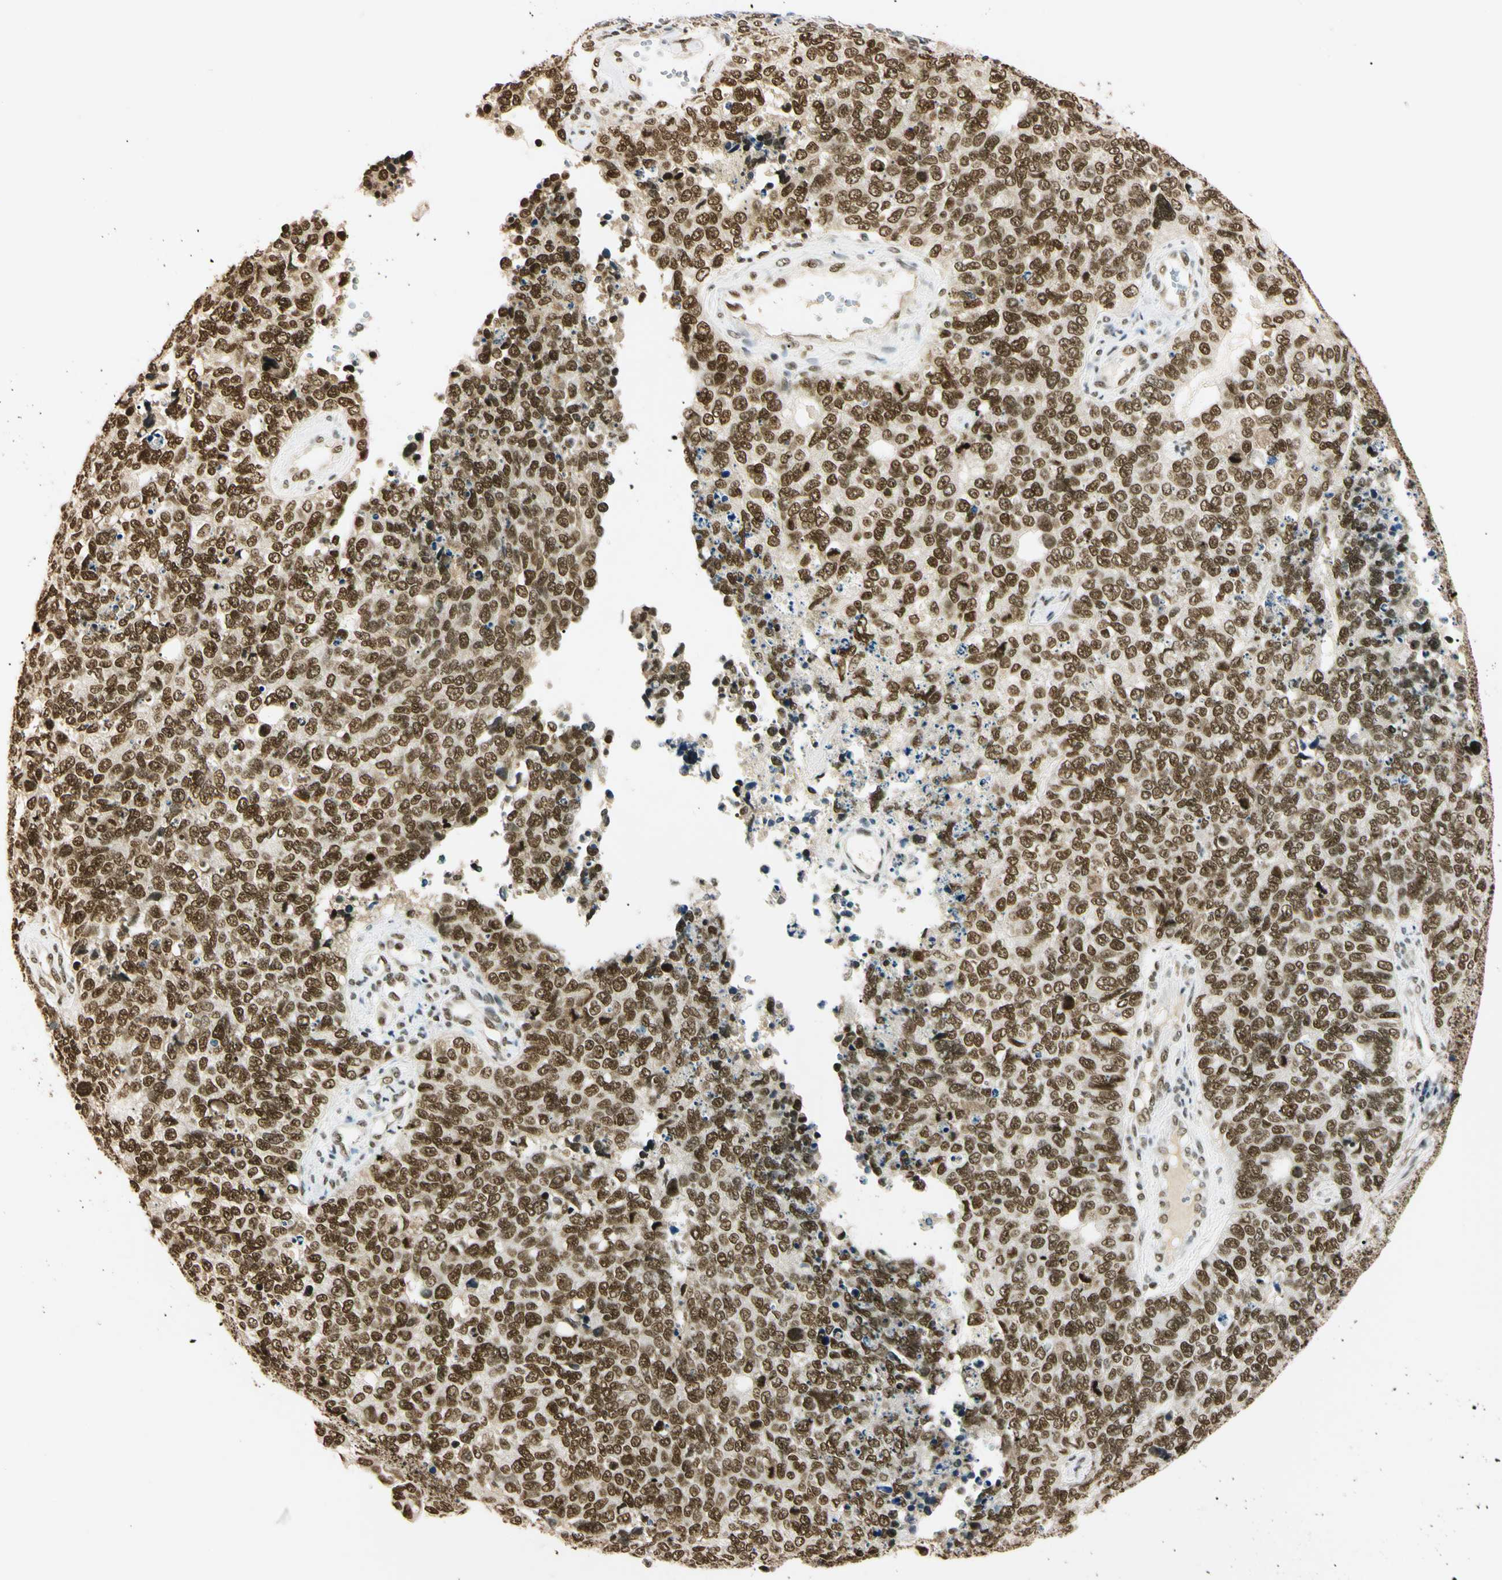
{"staining": {"intensity": "strong", "quantity": ">75%", "location": "nuclear"}, "tissue": "cervical cancer", "cell_type": "Tumor cells", "image_type": "cancer", "snomed": [{"axis": "morphology", "description": "Squamous cell carcinoma, NOS"}, {"axis": "topography", "description": "Cervix"}], "caption": "Cervical squamous cell carcinoma stained for a protein (brown) reveals strong nuclear positive expression in approximately >75% of tumor cells.", "gene": "SMARCA5", "patient": {"sex": "female", "age": 63}}